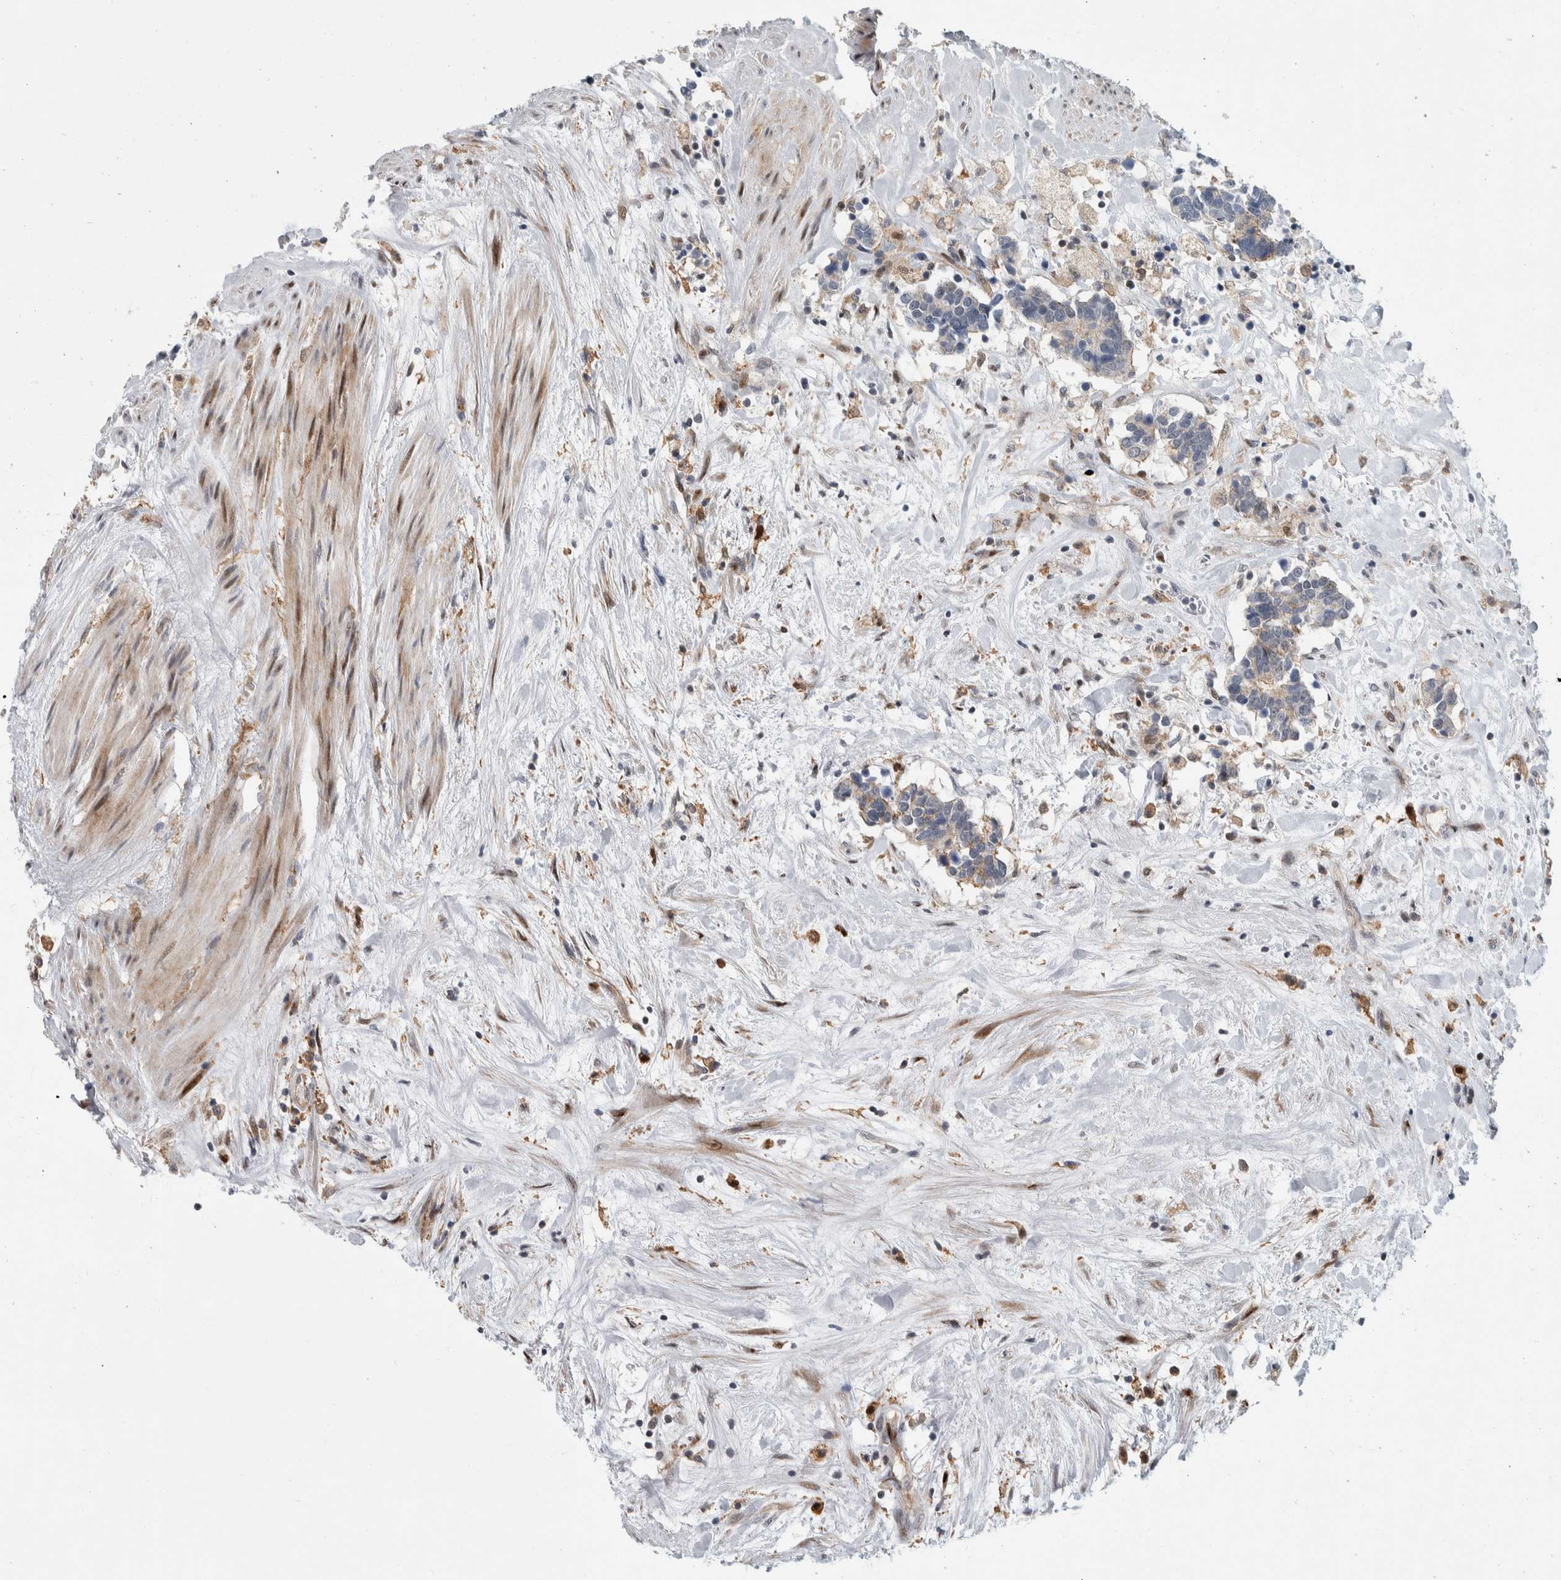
{"staining": {"intensity": "moderate", "quantity": "<25%", "location": "cytoplasmic/membranous"}, "tissue": "carcinoid", "cell_type": "Tumor cells", "image_type": "cancer", "snomed": [{"axis": "morphology", "description": "Carcinoma, NOS"}, {"axis": "morphology", "description": "Carcinoid, malignant, NOS"}, {"axis": "topography", "description": "Urinary bladder"}], "caption": "Protein staining demonstrates moderate cytoplasmic/membranous staining in approximately <25% of tumor cells in carcinoma.", "gene": "MSL1", "patient": {"sex": "male", "age": 57}}